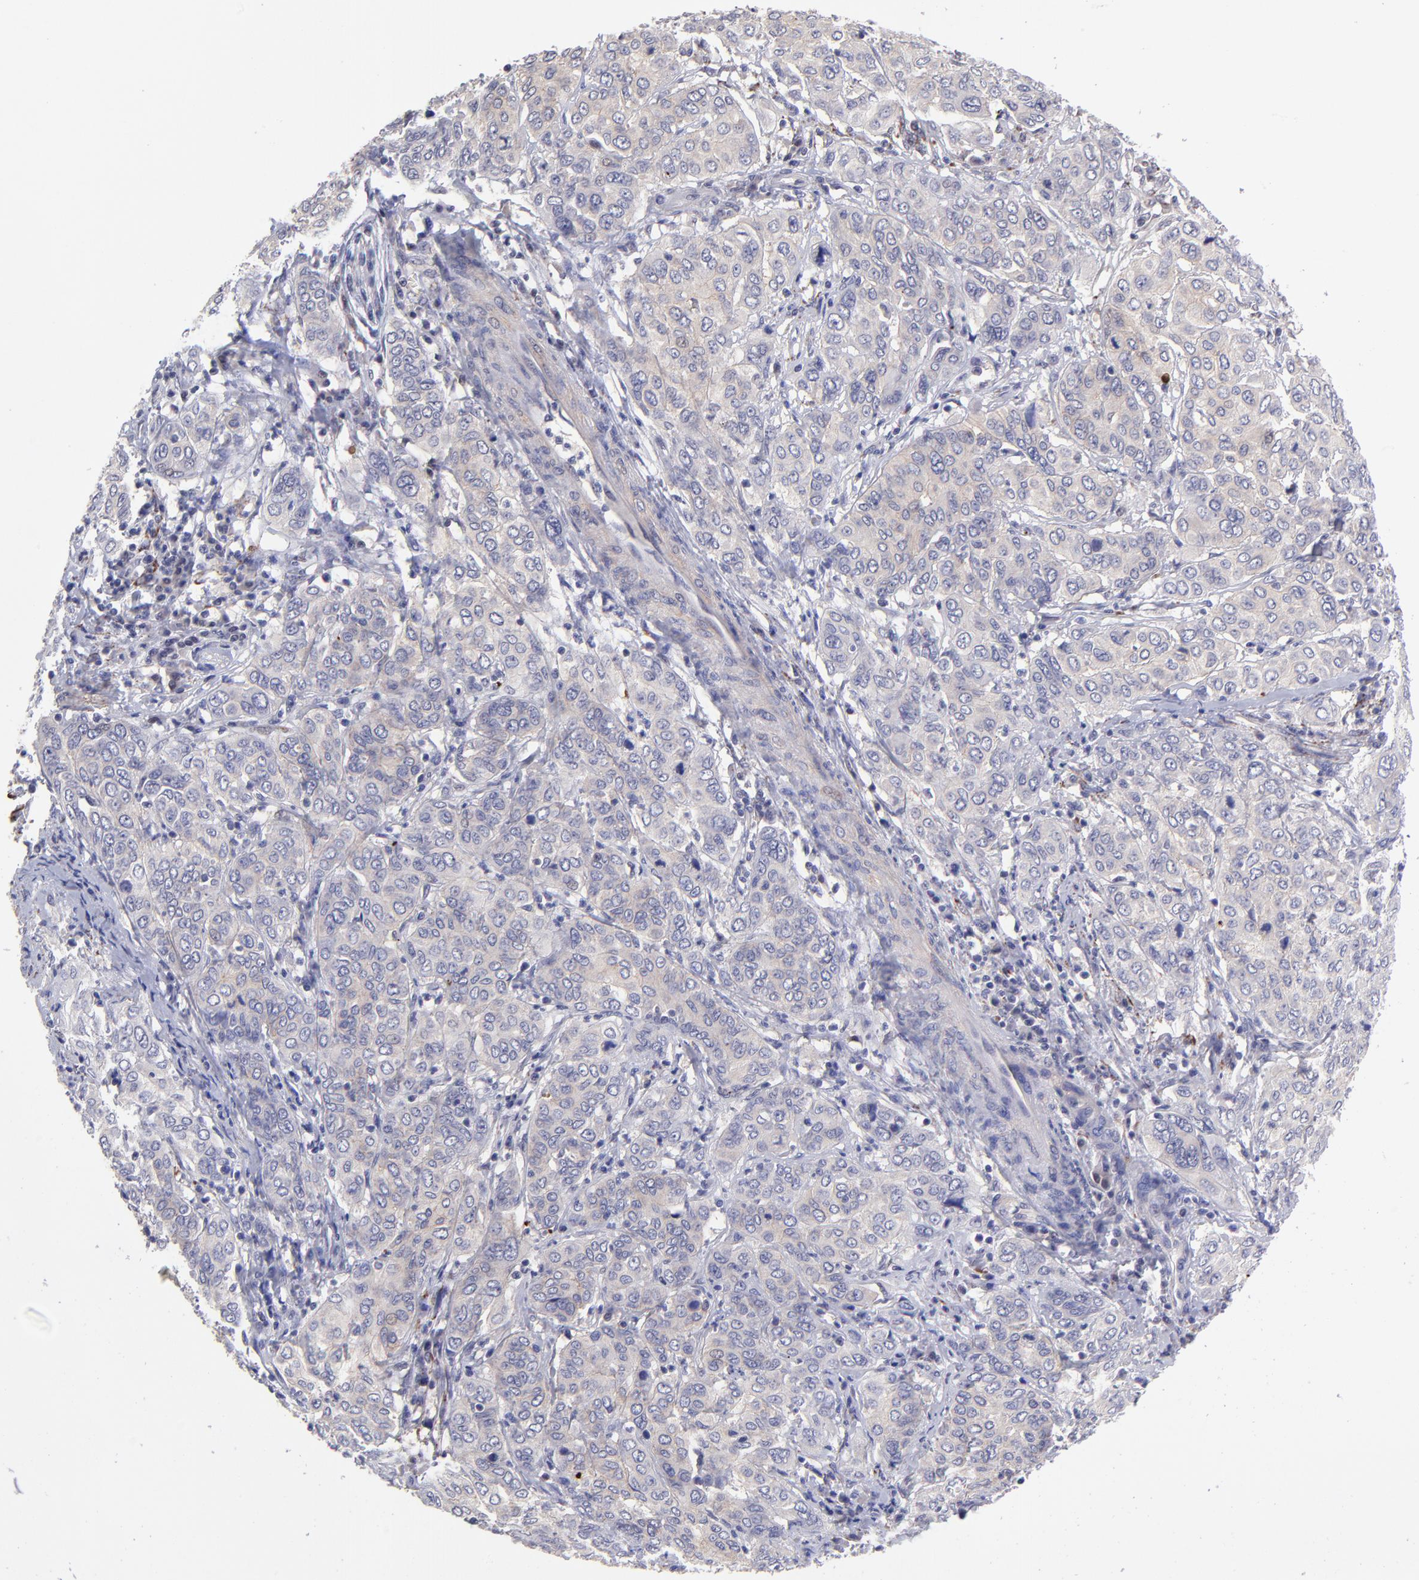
{"staining": {"intensity": "weak", "quantity": ">75%", "location": "cytoplasmic/membranous"}, "tissue": "cervical cancer", "cell_type": "Tumor cells", "image_type": "cancer", "snomed": [{"axis": "morphology", "description": "Squamous cell carcinoma, NOS"}, {"axis": "topography", "description": "Cervix"}], "caption": "Cervical cancer stained with a brown dye demonstrates weak cytoplasmic/membranous positive staining in about >75% of tumor cells.", "gene": "NSF", "patient": {"sex": "female", "age": 34}}